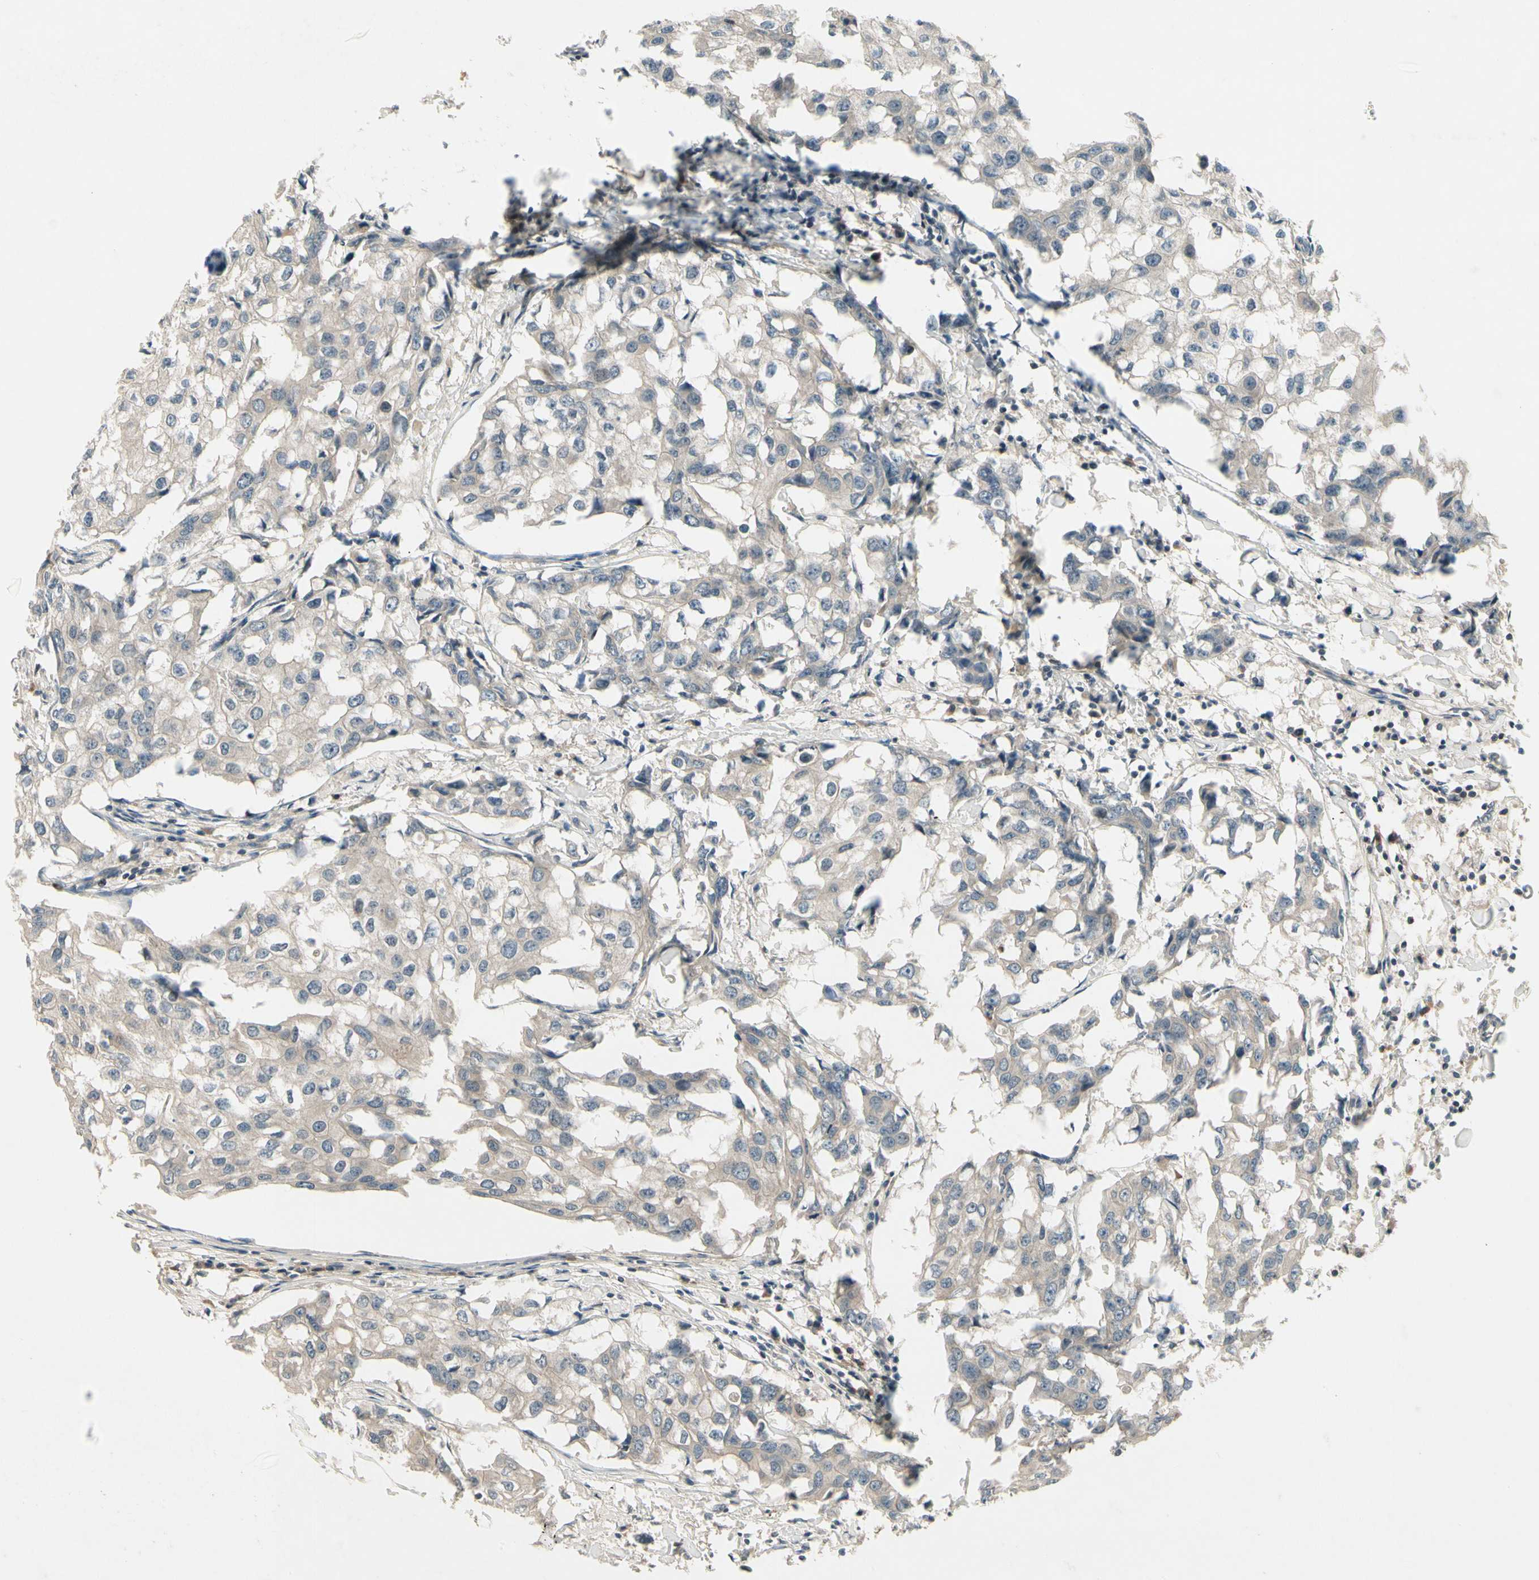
{"staining": {"intensity": "weak", "quantity": ">75%", "location": "cytoplasmic/membranous"}, "tissue": "breast cancer", "cell_type": "Tumor cells", "image_type": "cancer", "snomed": [{"axis": "morphology", "description": "Duct carcinoma"}, {"axis": "topography", "description": "Breast"}], "caption": "Protein staining displays weak cytoplasmic/membranous positivity in approximately >75% of tumor cells in breast cancer.", "gene": "CCL4", "patient": {"sex": "female", "age": 27}}